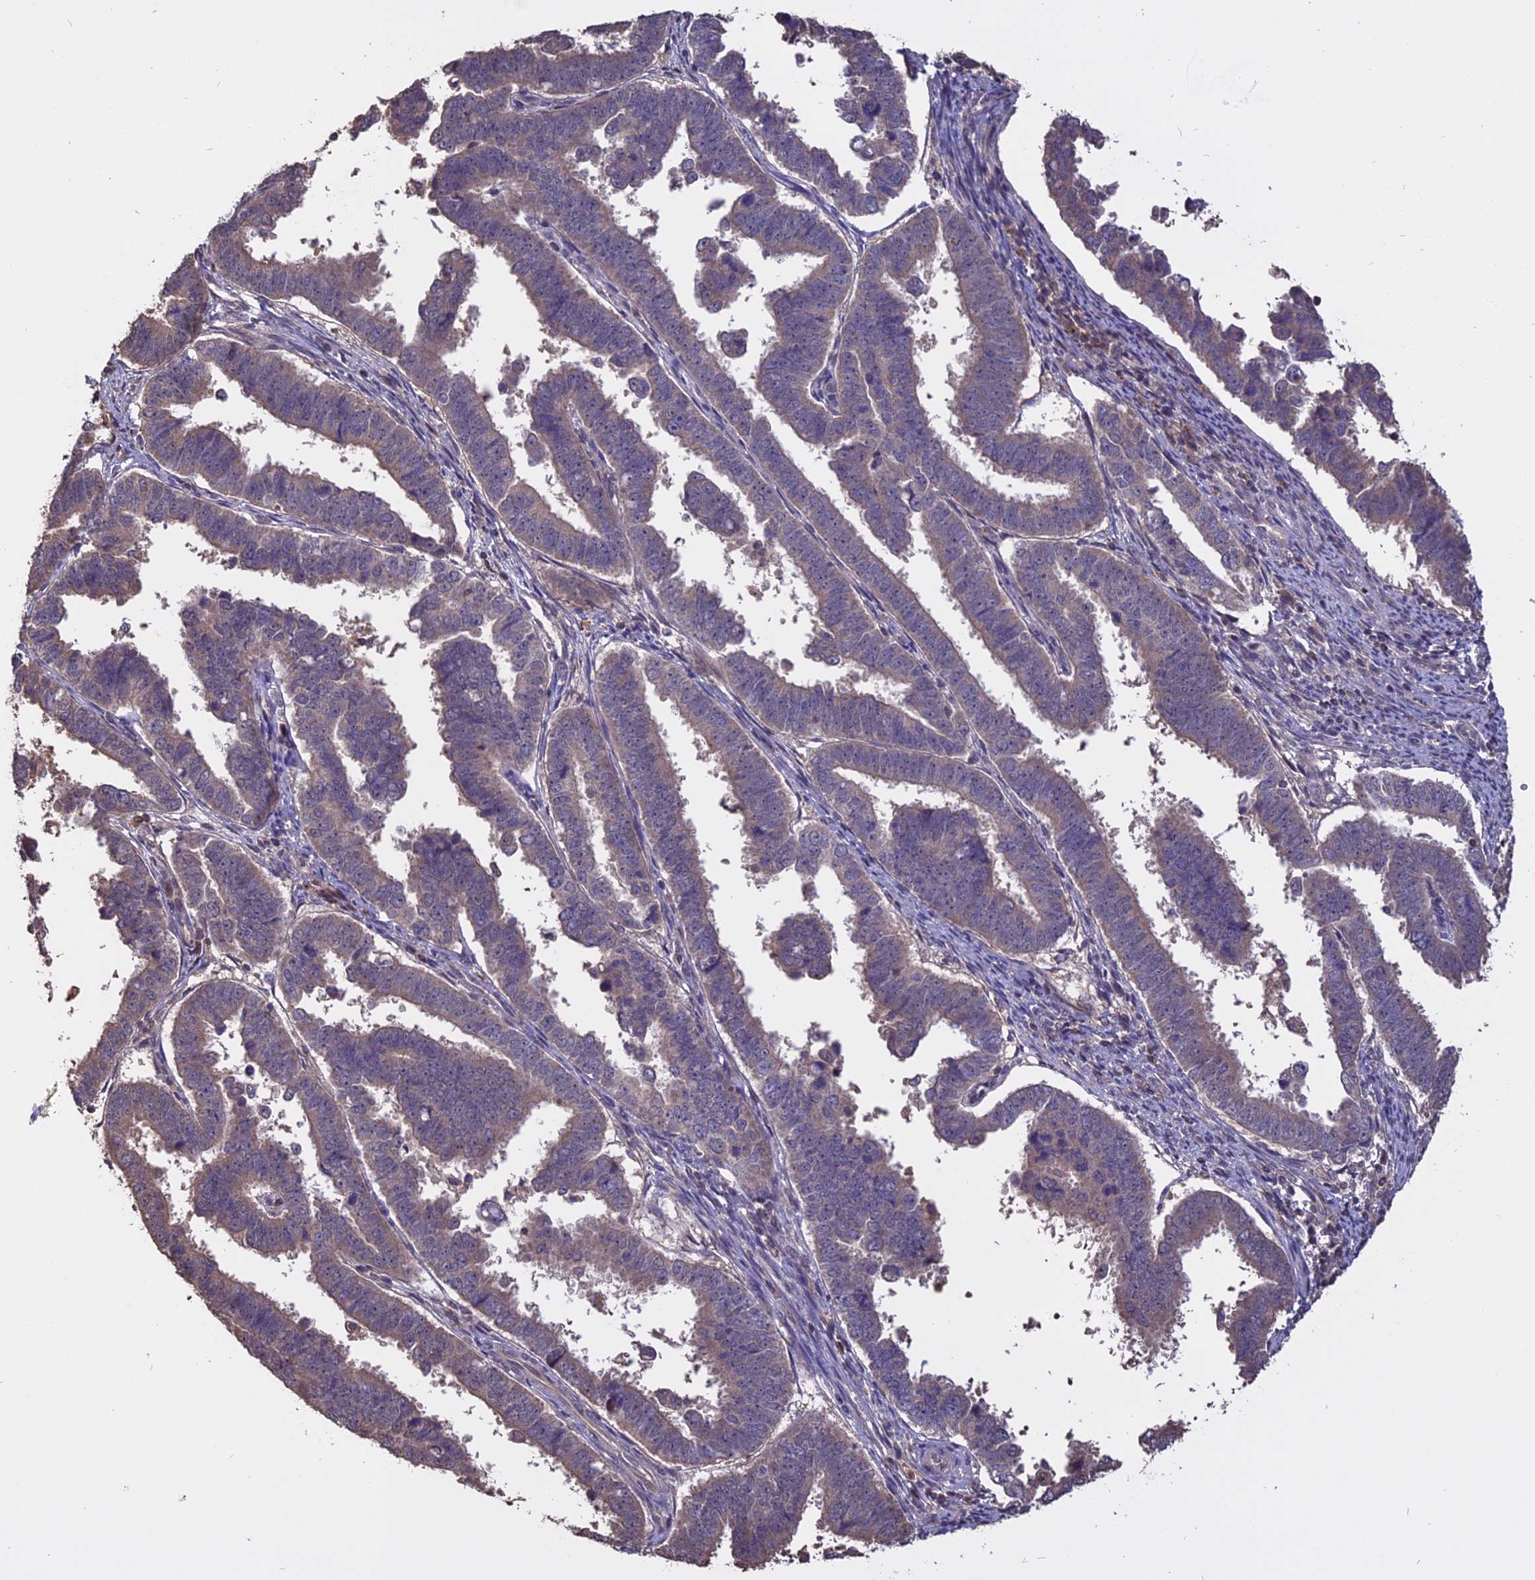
{"staining": {"intensity": "weak", "quantity": "25%-75%", "location": "cytoplasmic/membranous"}, "tissue": "endometrial cancer", "cell_type": "Tumor cells", "image_type": "cancer", "snomed": [{"axis": "morphology", "description": "Adenocarcinoma, NOS"}, {"axis": "topography", "description": "Endometrium"}], "caption": "Immunohistochemistry image of neoplastic tissue: human endometrial adenocarcinoma stained using IHC demonstrates low levels of weak protein expression localized specifically in the cytoplasmic/membranous of tumor cells, appearing as a cytoplasmic/membranous brown color.", "gene": "CARMIL2", "patient": {"sex": "female", "age": 75}}